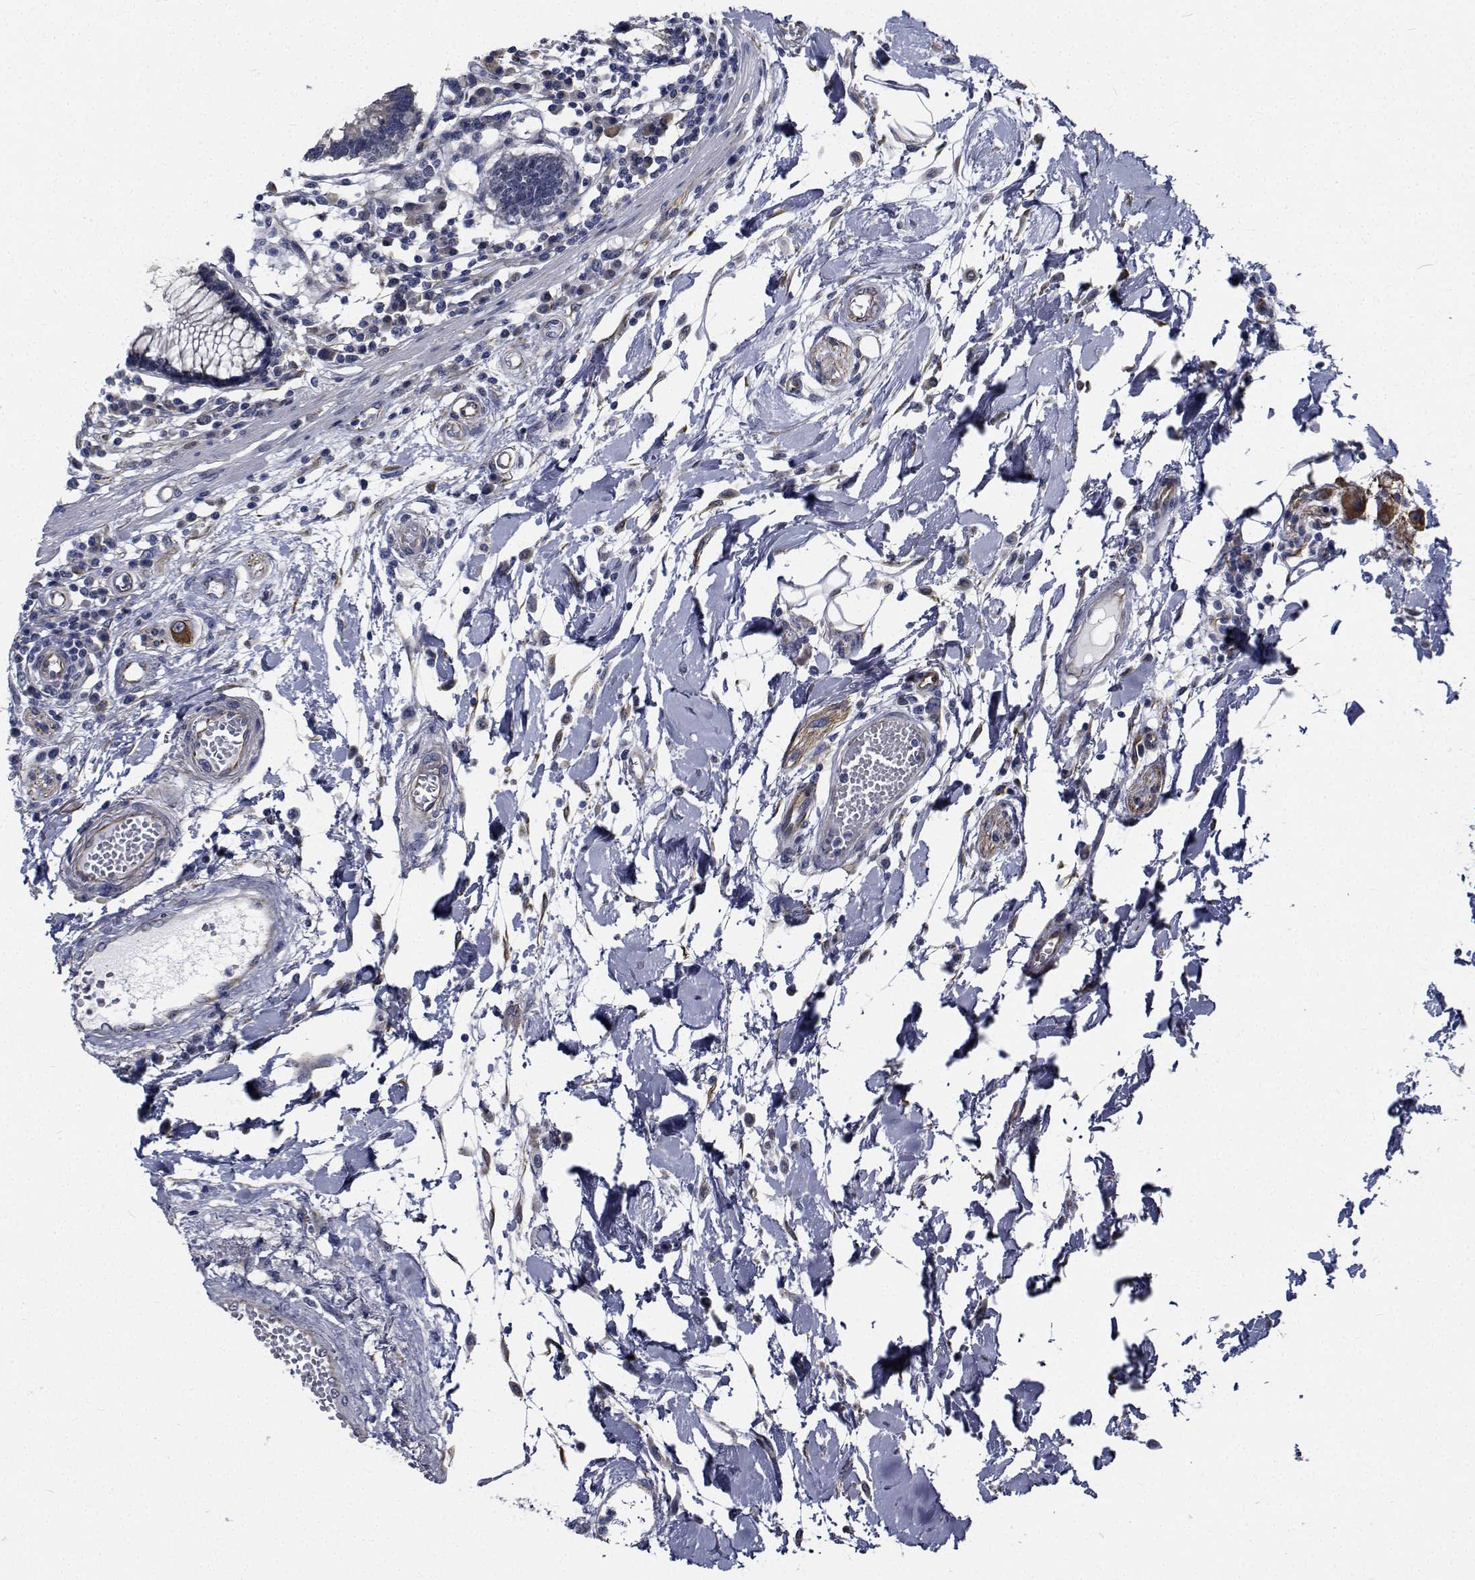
{"staining": {"intensity": "weak", "quantity": "25%-75%", "location": "cytoplasmic/membranous"}, "tissue": "colon", "cell_type": "Endothelial cells", "image_type": "normal", "snomed": [{"axis": "morphology", "description": "Normal tissue, NOS"}, {"axis": "morphology", "description": "Adenocarcinoma, NOS"}, {"axis": "topography", "description": "Colon"}], "caption": "A brown stain shows weak cytoplasmic/membranous positivity of a protein in endothelial cells of normal human colon. (DAB (3,3'-diaminobenzidine) IHC, brown staining for protein, blue staining for nuclei).", "gene": "TTBK1", "patient": {"sex": "male", "age": 83}}